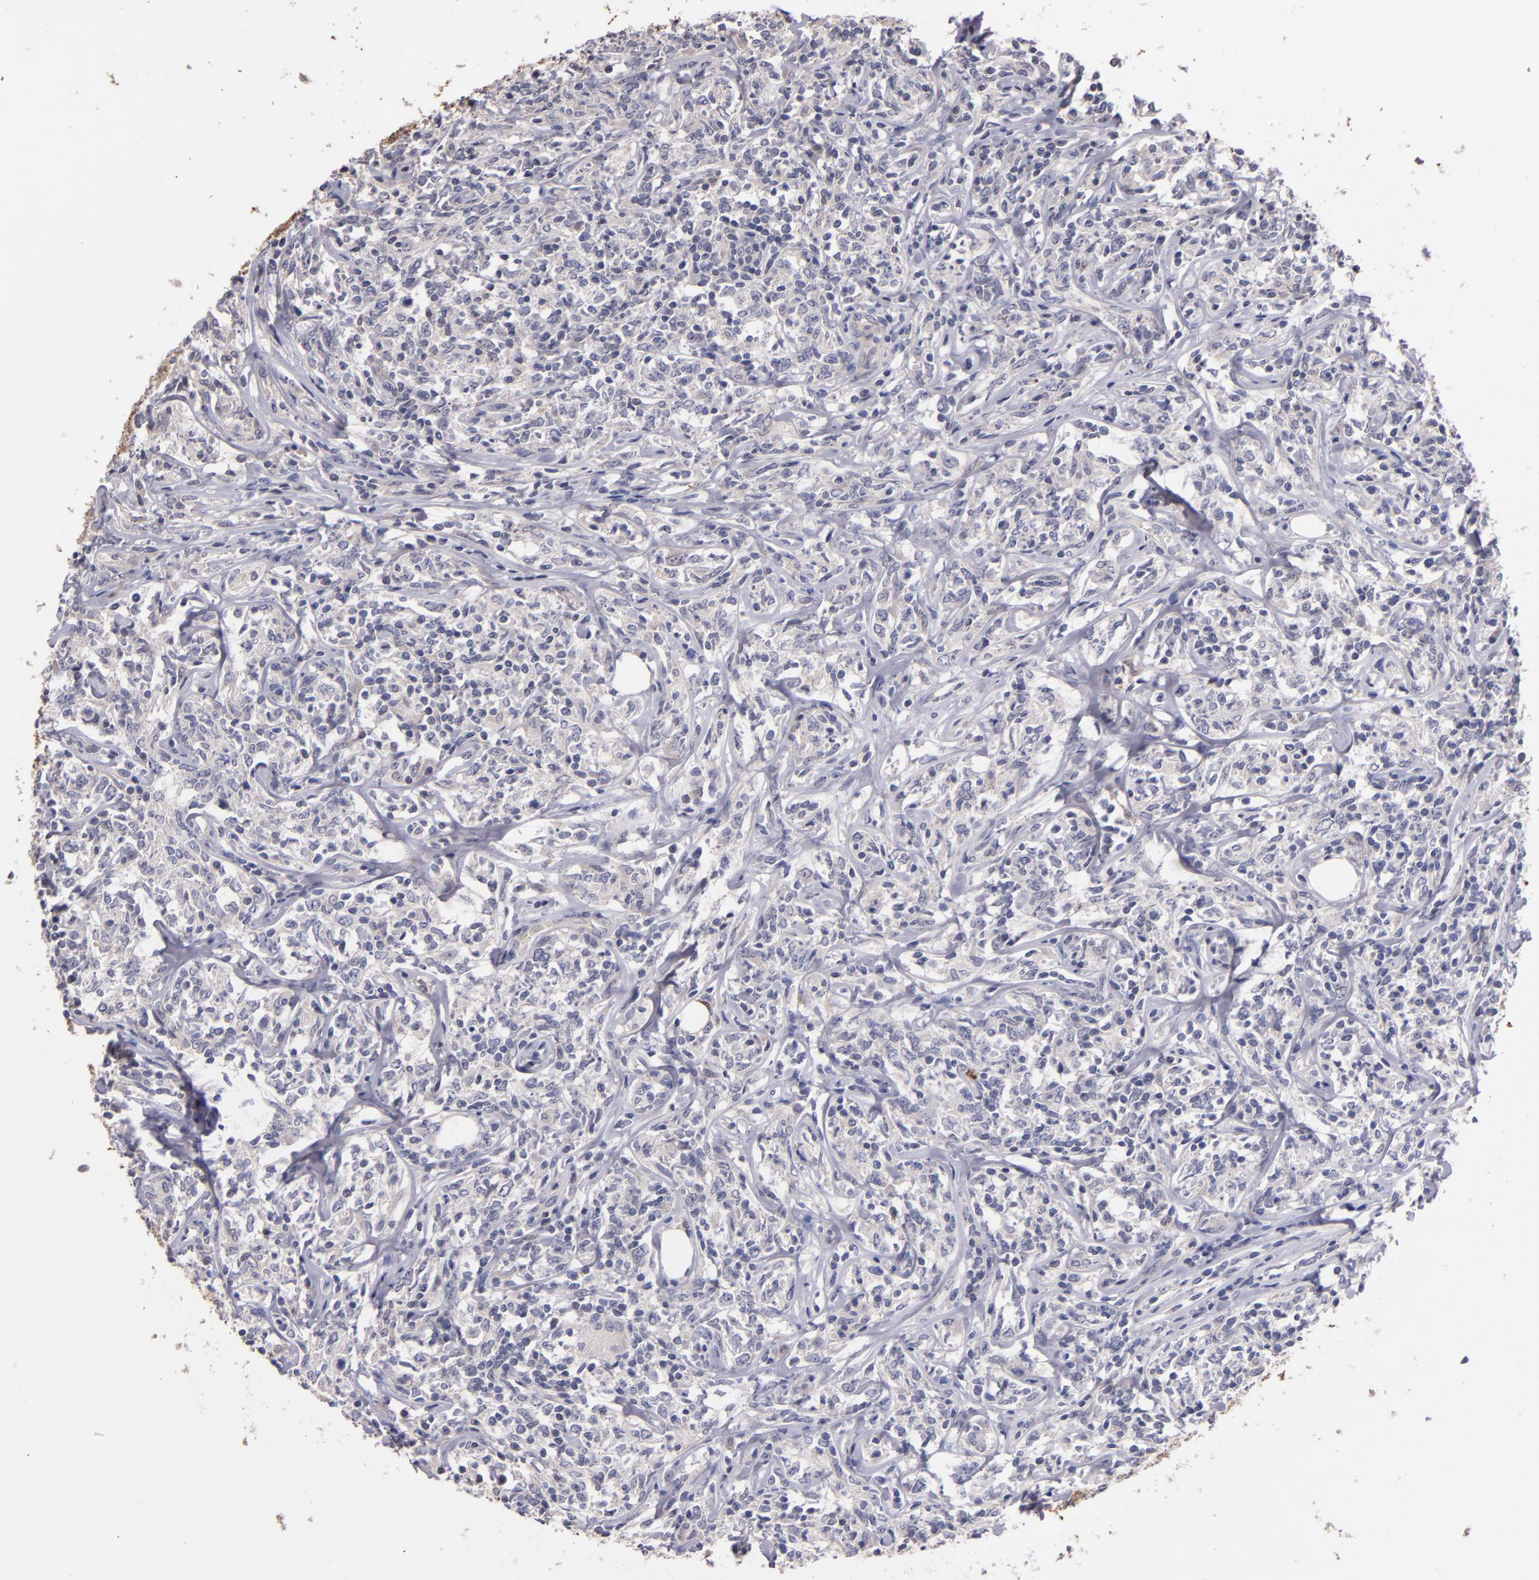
{"staining": {"intensity": "negative", "quantity": "none", "location": "none"}, "tissue": "lymphoma", "cell_type": "Tumor cells", "image_type": "cancer", "snomed": [{"axis": "morphology", "description": "Malignant lymphoma, non-Hodgkin's type, High grade"}, {"axis": "topography", "description": "Lymph node"}], "caption": "Lymphoma was stained to show a protein in brown. There is no significant positivity in tumor cells.", "gene": "S100A1", "patient": {"sex": "female", "age": 84}}